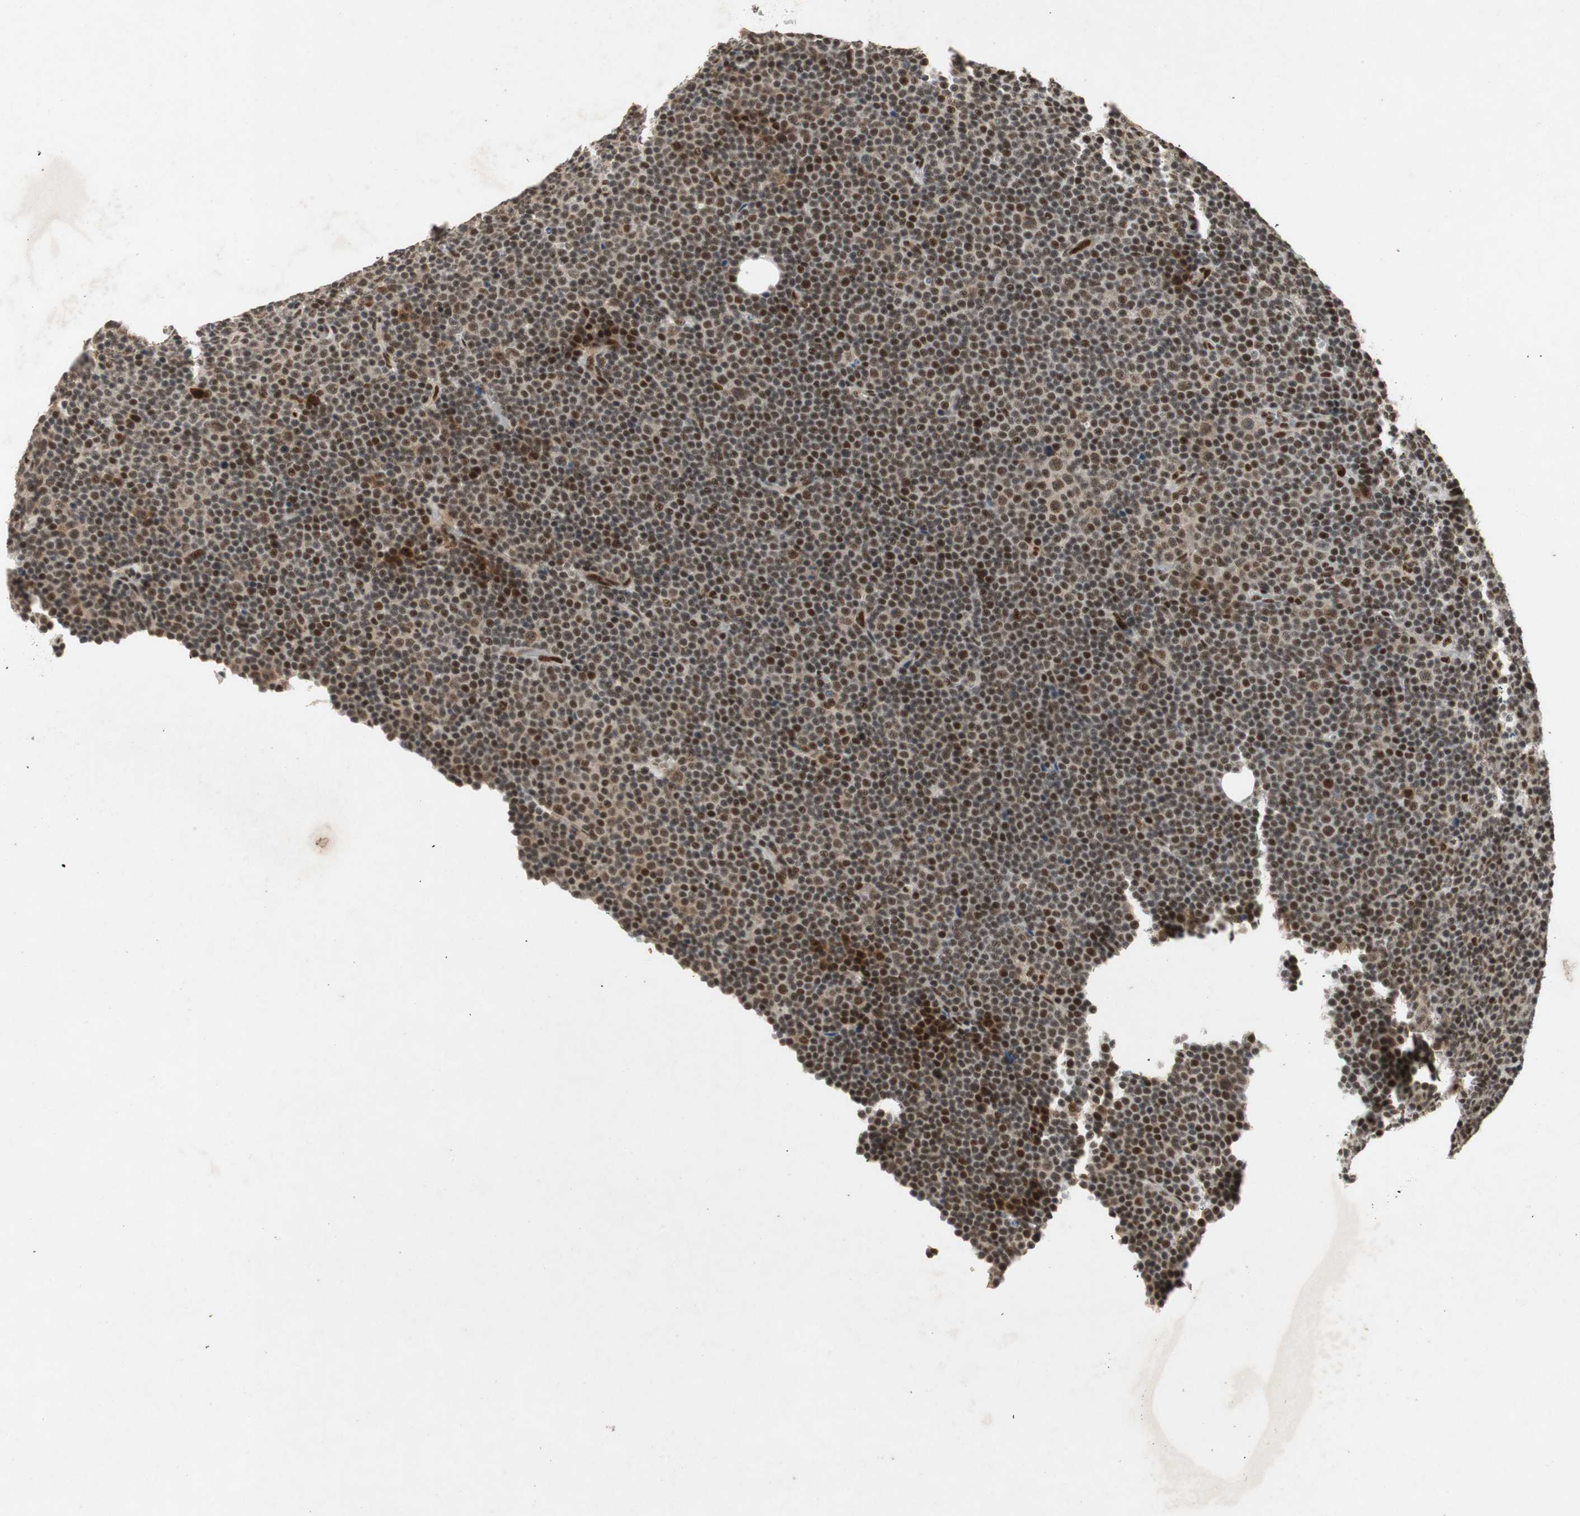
{"staining": {"intensity": "moderate", "quantity": ">75%", "location": "nuclear"}, "tissue": "lymphoma", "cell_type": "Tumor cells", "image_type": "cancer", "snomed": [{"axis": "morphology", "description": "Malignant lymphoma, non-Hodgkin's type, Low grade"}, {"axis": "topography", "description": "Lymph node"}], "caption": "A high-resolution image shows immunohistochemistry staining of low-grade malignant lymphoma, non-Hodgkin's type, which reveals moderate nuclear expression in approximately >75% of tumor cells.", "gene": "NCBP3", "patient": {"sex": "female", "age": 67}}